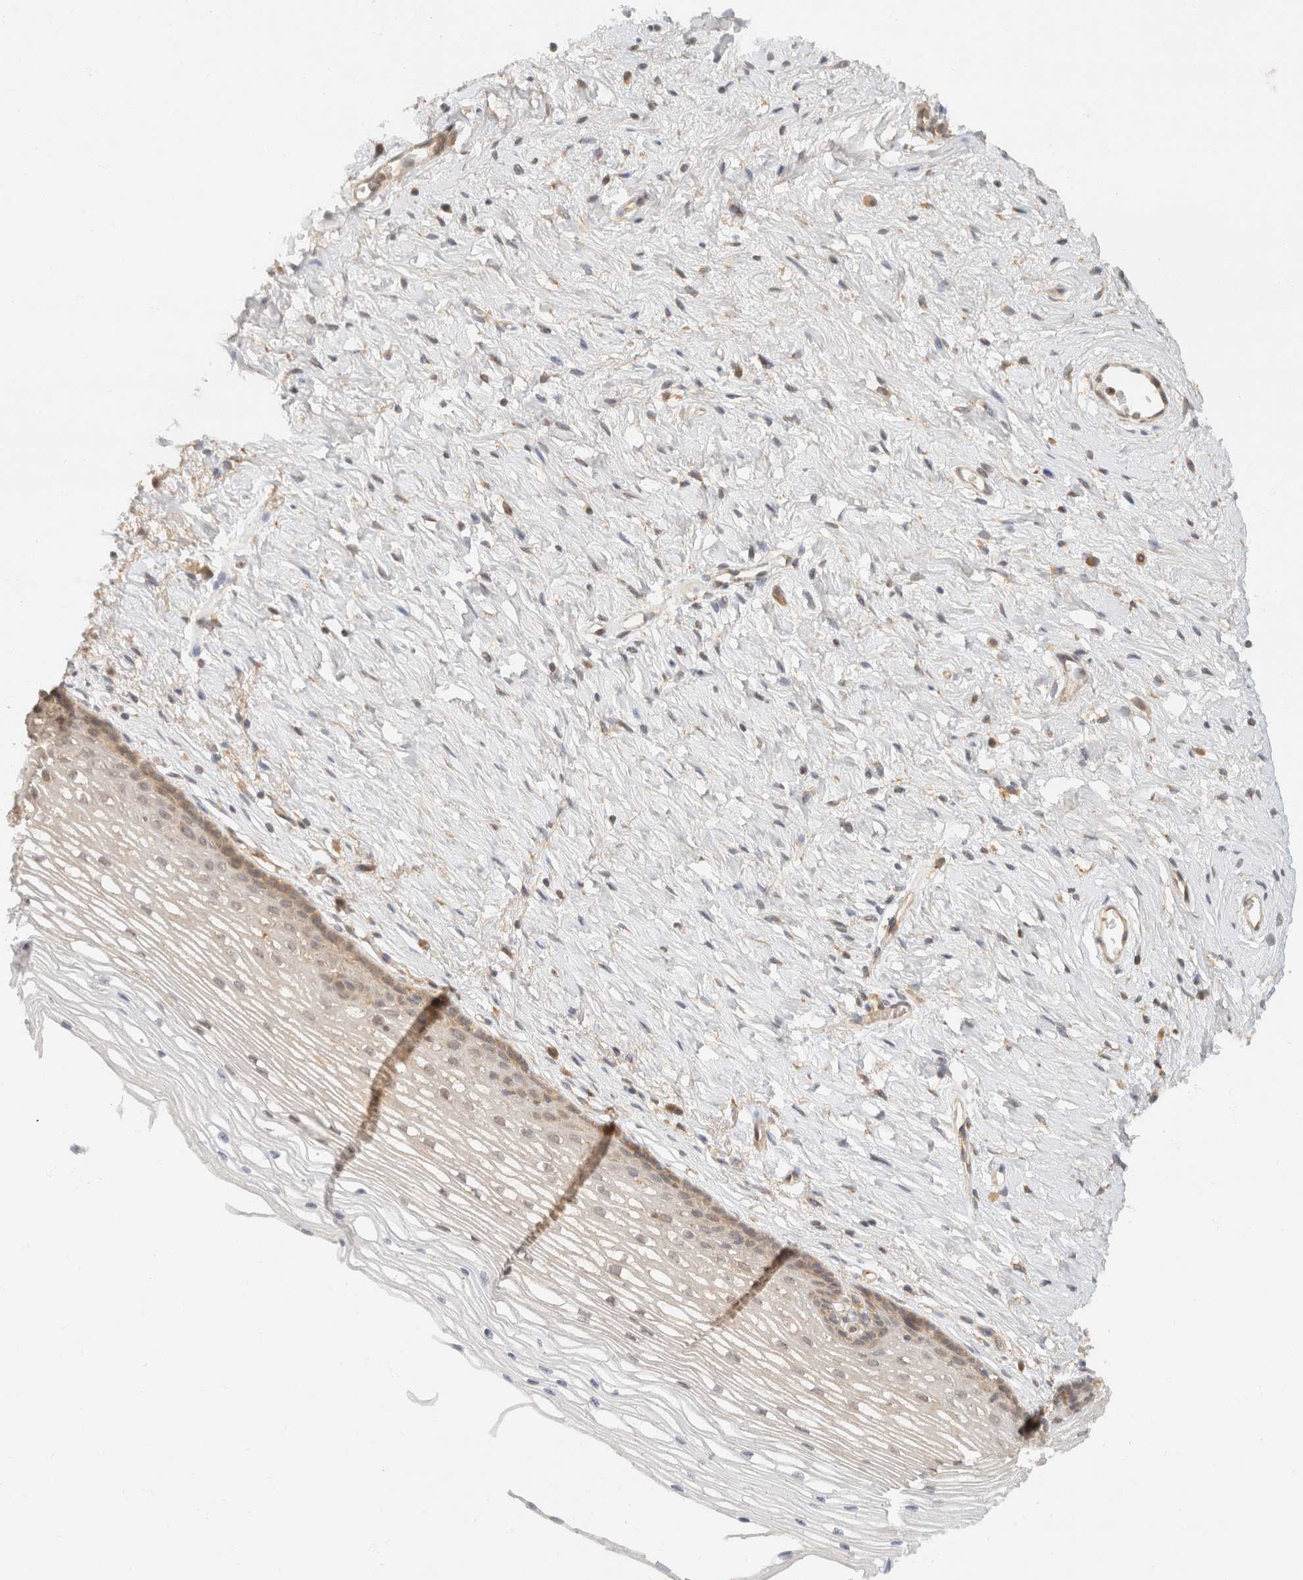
{"staining": {"intensity": "weak", "quantity": "<25%", "location": "cytoplasmic/membranous"}, "tissue": "cervix", "cell_type": "Glandular cells", "image_type": "normal", "snomed": [{"axis": "morphology", "description": "Normal tissue, NOS"}, {"axis": "topography", "description": "Cervix"}], "caption": "A high-resolution micrograph shows immunohistochemistry (IHC) staining of unremarkable cervix, which reveals no significant positivity in glandular cells.", "gene": "TACC1", "patient": {"sex": "female", "age": 77}}